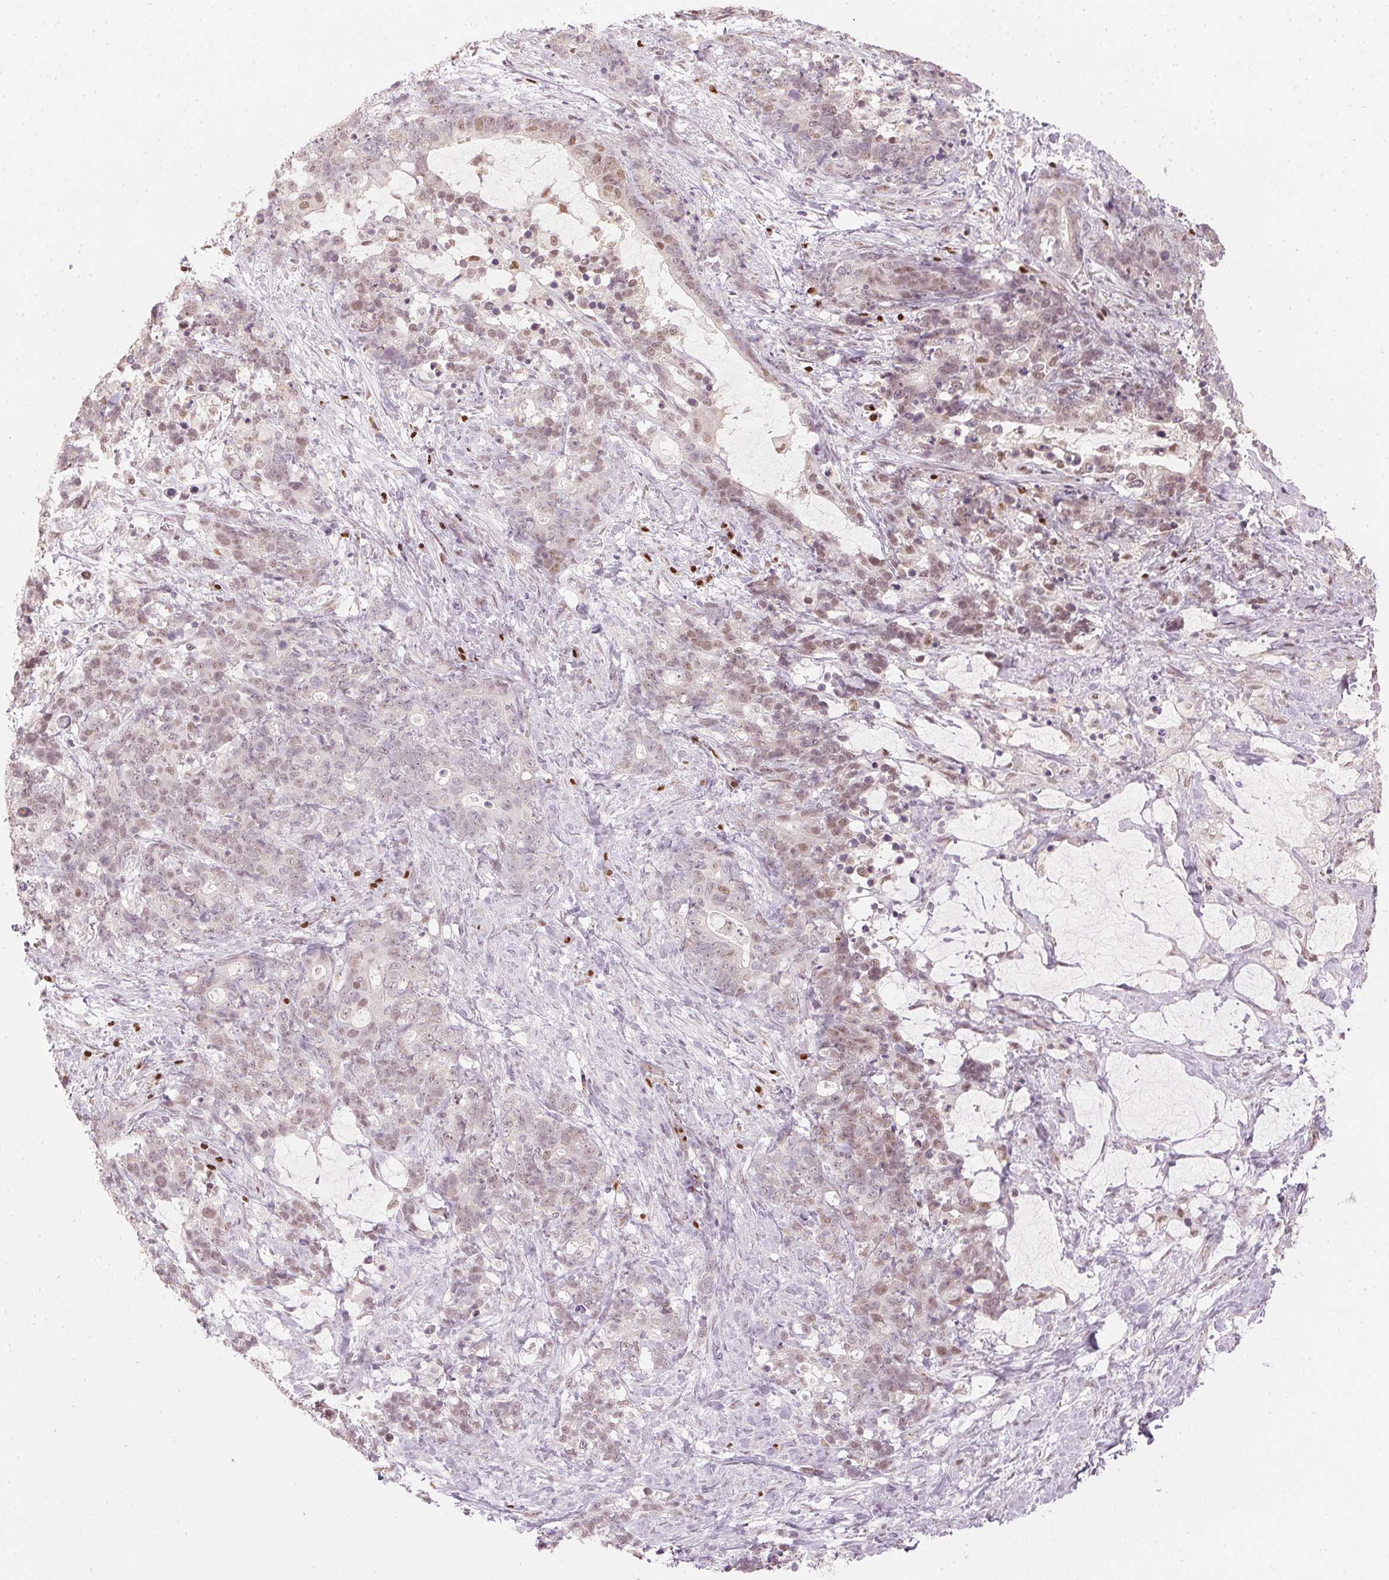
{"staining": {"intensity": "weak", "quantity": "<25%", "location": "nuclear"}, "tissue": "stomach cancer", "cell_type": "Tumor cells", "image_type": "cancer", "snomed": [{"axis": "morphology", "description": "Normal tissue, NOS"}, {"axis": "morphology", "description": "Adenocarcinoma, NOS"}, {"axis": "topography", "description": "Stomach"}], "caption": "Immunohistochemical staining of human stomach cancer (adenocarcinoma) shows no significant staining in tumor cells.", "gene": "SLC39A3", "patient": {"sex": "female", "age": 64}}